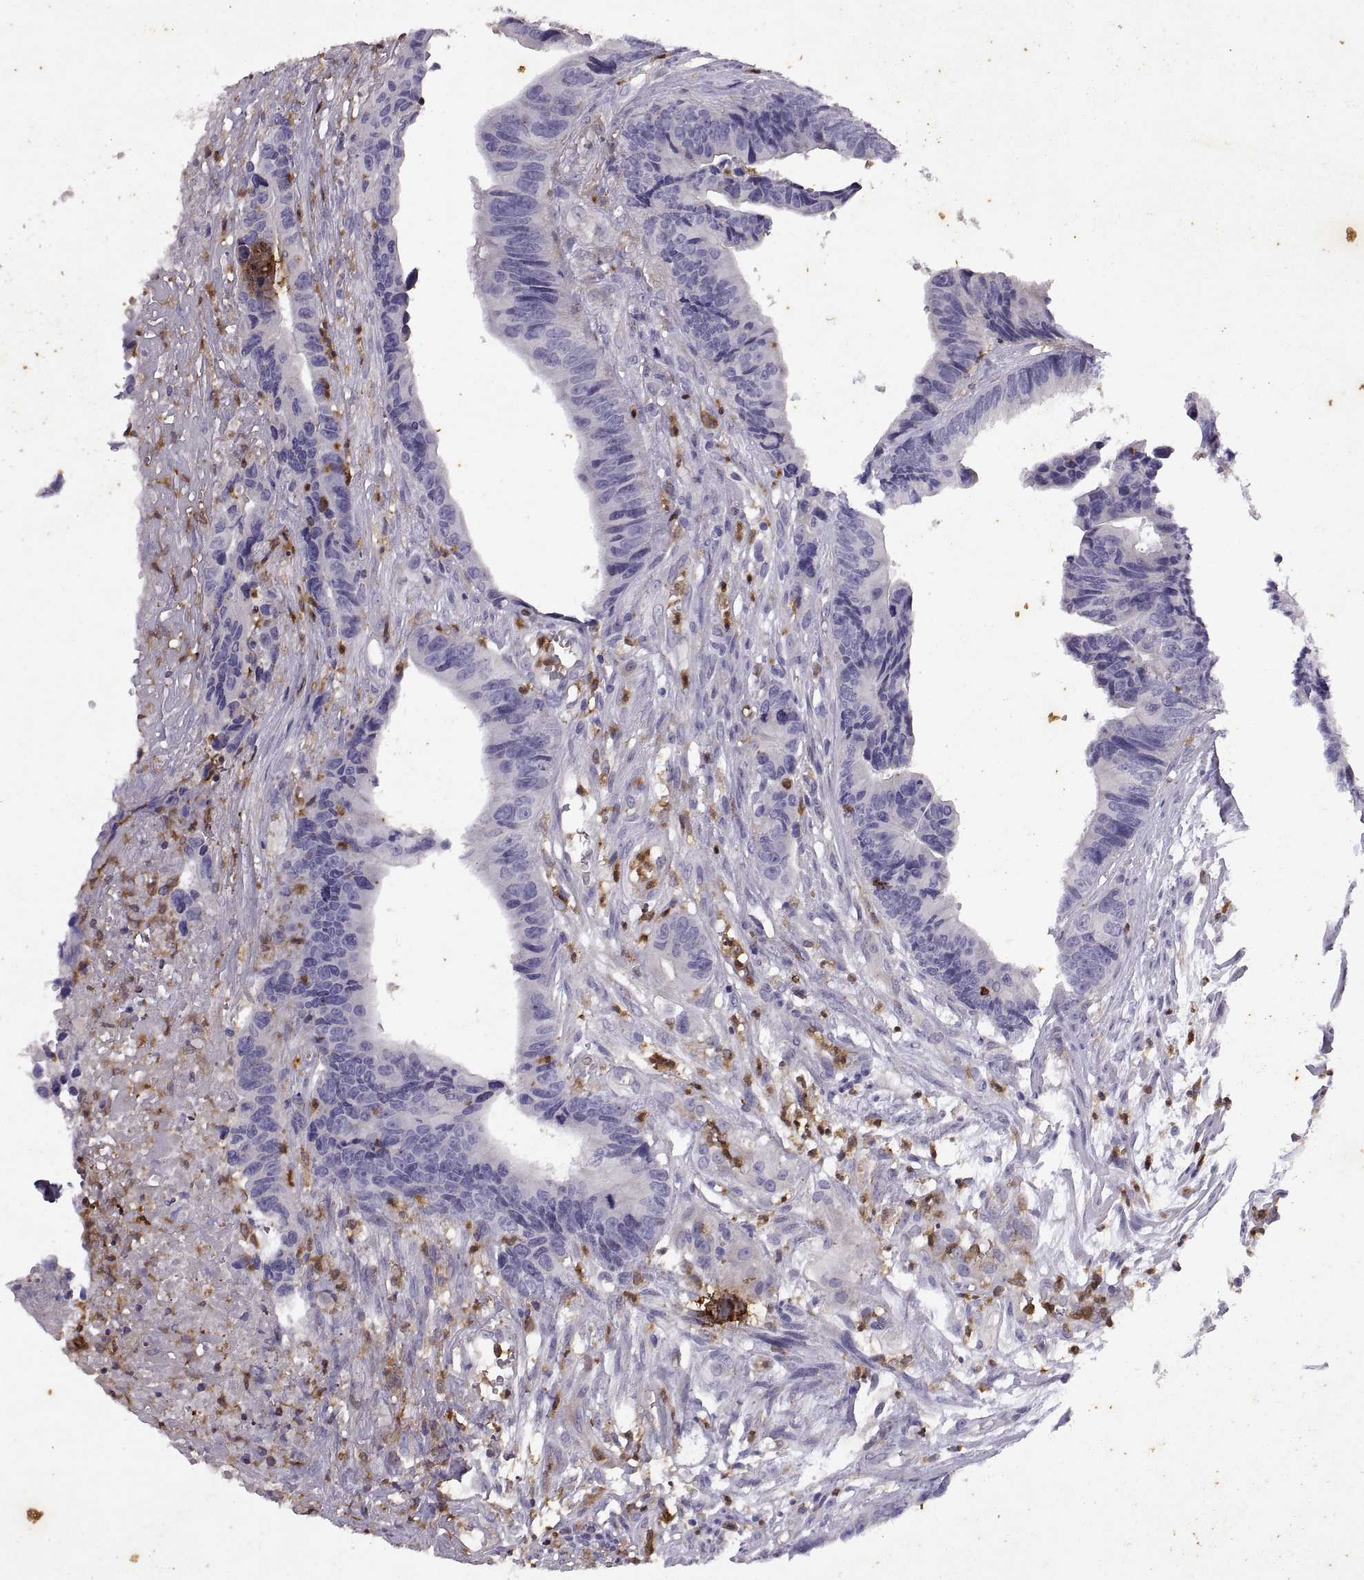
{"staining": {"intensity": "negative", "quantity": "none", "location": "none"}, "tissue": "colorectal cancer", "cell_type": "Tumor cells", "image_type": "cancer", "snomed": [{"axis": "morphology", "description": "Adenocarcinoma, NOS"}, {"axis": "topography", "description": "Colon"}], "caption": "This is an immunohistochemistry (IHC) micrograph of human colorectal cancer. There is no positivity in tumor cells.", "gene": "DOK3", "patient": {"sex": "female", "age": 87}}